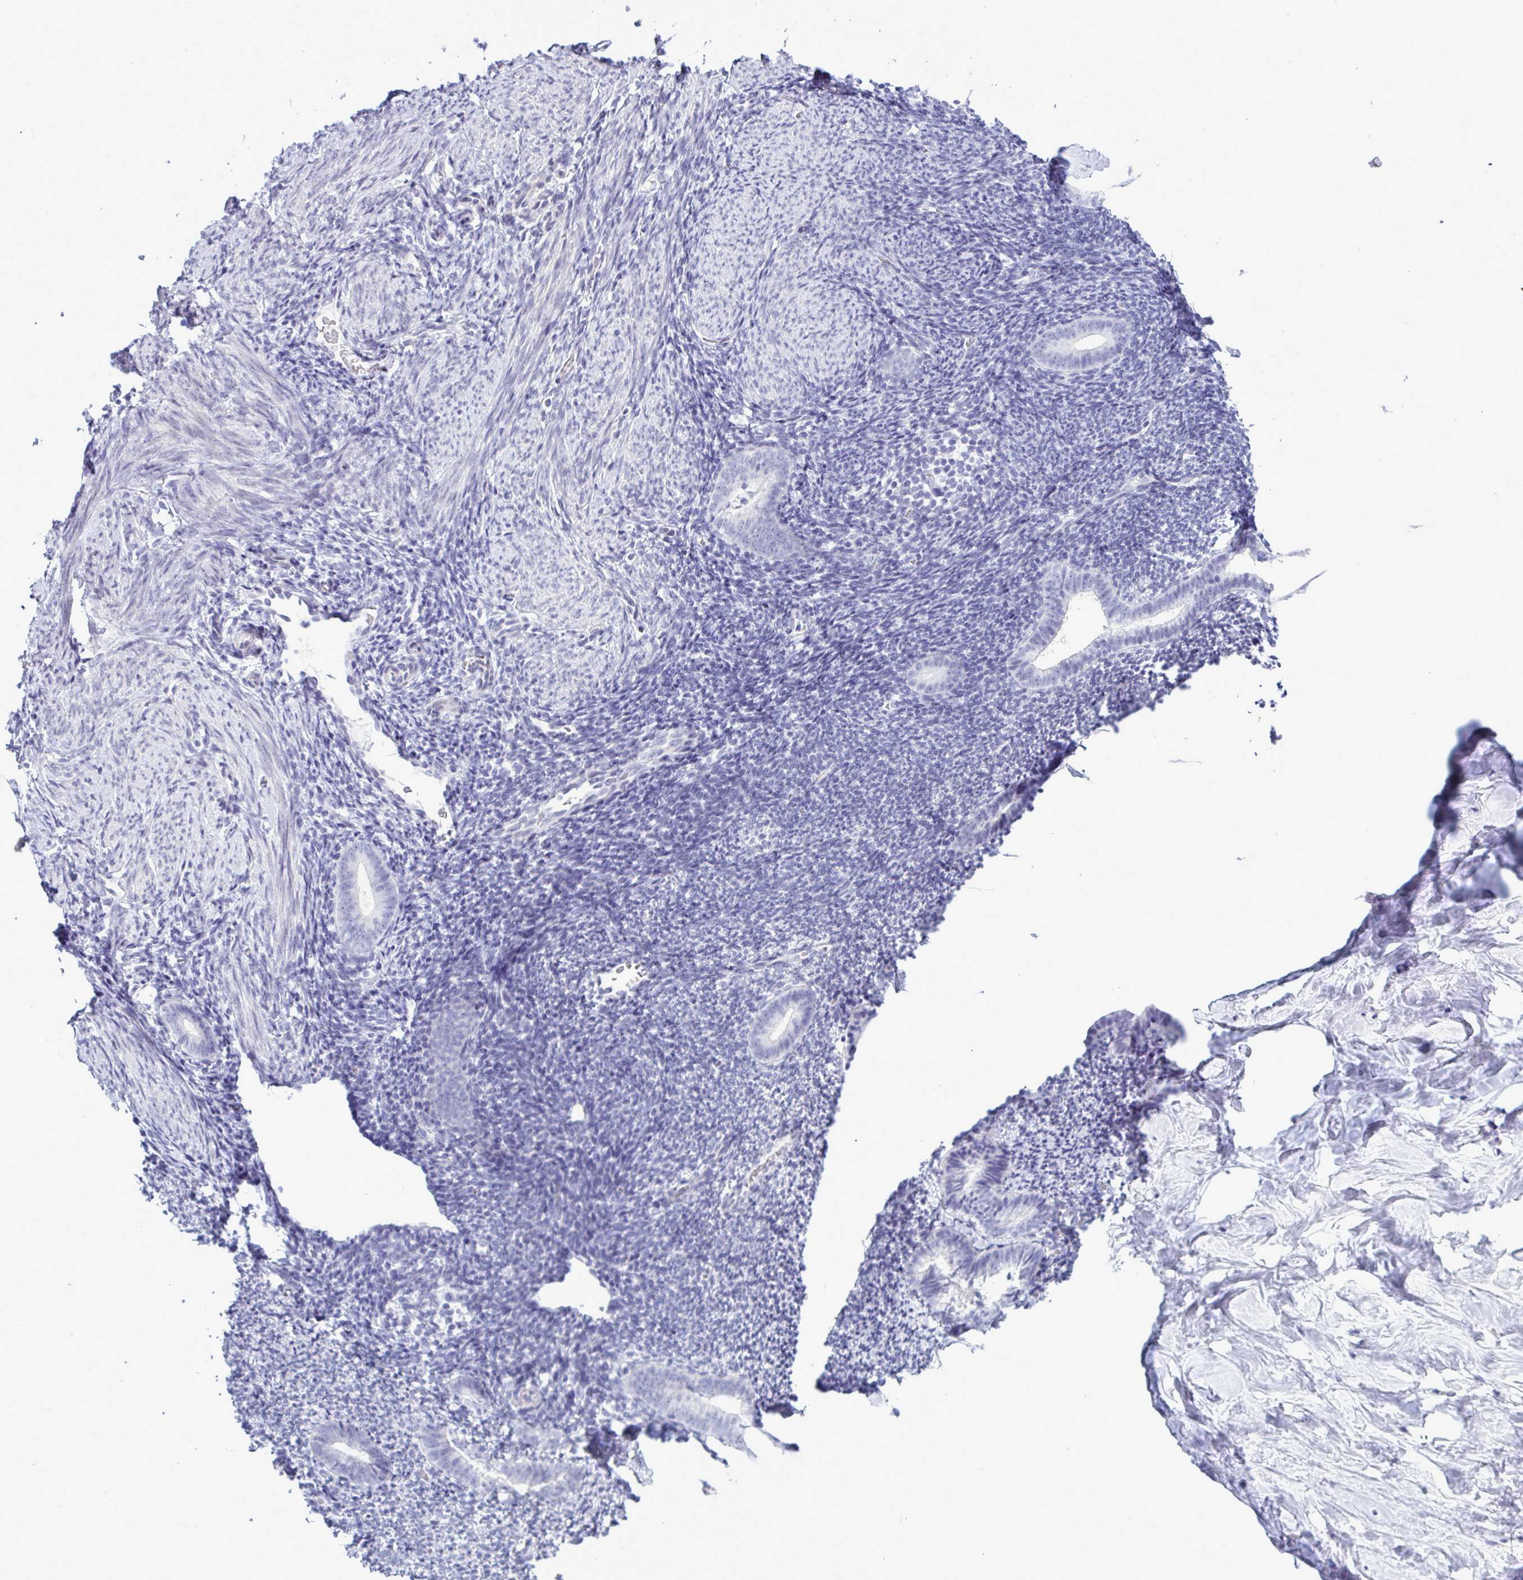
{"staining": {"intensity": "negative", "quantity": "none", "location": "none"}, "tissue": "endometrium", "cell_type": "Cells in endometrial stroma", "image_type": "normal", "snomed": [{"axis": "morphology", "description": "Normal tissue, NOS"}, {"axis": "topography", "description": "Endometrium"}], "caption": "DAB immunohistochemical staining of benign endometrium displays no significant staining in cells in endometrial stroma. (Stains: DAB (3,3'-diaminobenzidine) immunohistochemistry (IHC) with hematoxylin counter stain, Microscopy: brightfield microscopy at high magnification).", "gene": "MFSD4A", "patient": {"sex": "female", "age": 39}}